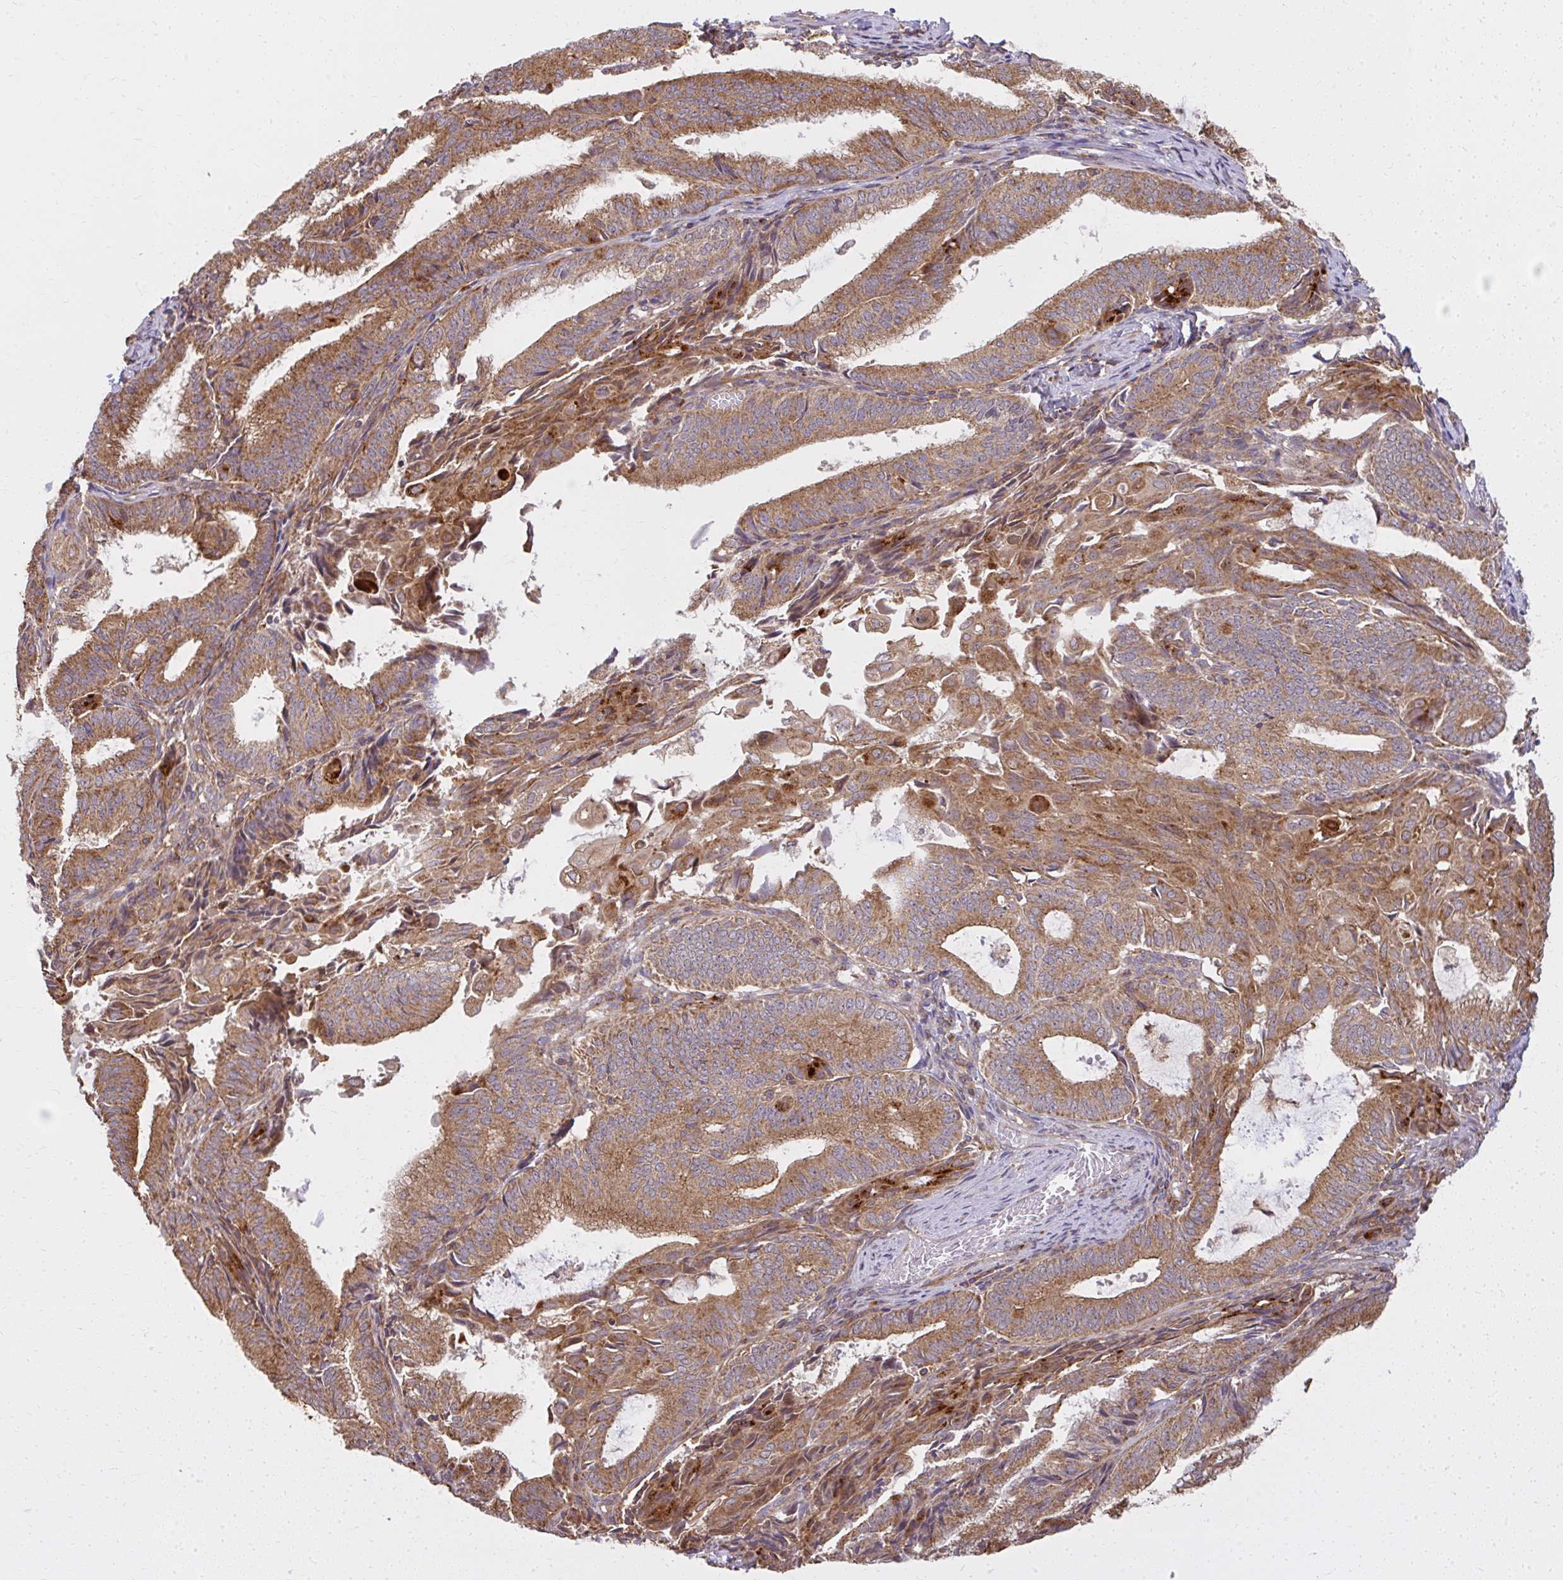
{"staining": {"intensity": "moderate", "quantity": ">75%", "location": "cytoplasmic/membranous"}, "tissue": "endometrial cancer", "cell_type": "Tumor cells", "image_type": "cancer", "snomed": [{"axis": "morphology", "description": "Adenocarcinoma, NOS"}, {"axis": "topography", "description": "Endometrium"}], "caption": "Immunohistochemical staining of human endometrial cancer (adenocarcinoma) reveals moderate cytoplasmic/membranous protein positivity in about >75% of tumor cells.", "gene": "GNS", "patient": {"sex": "female", "age": 49}}